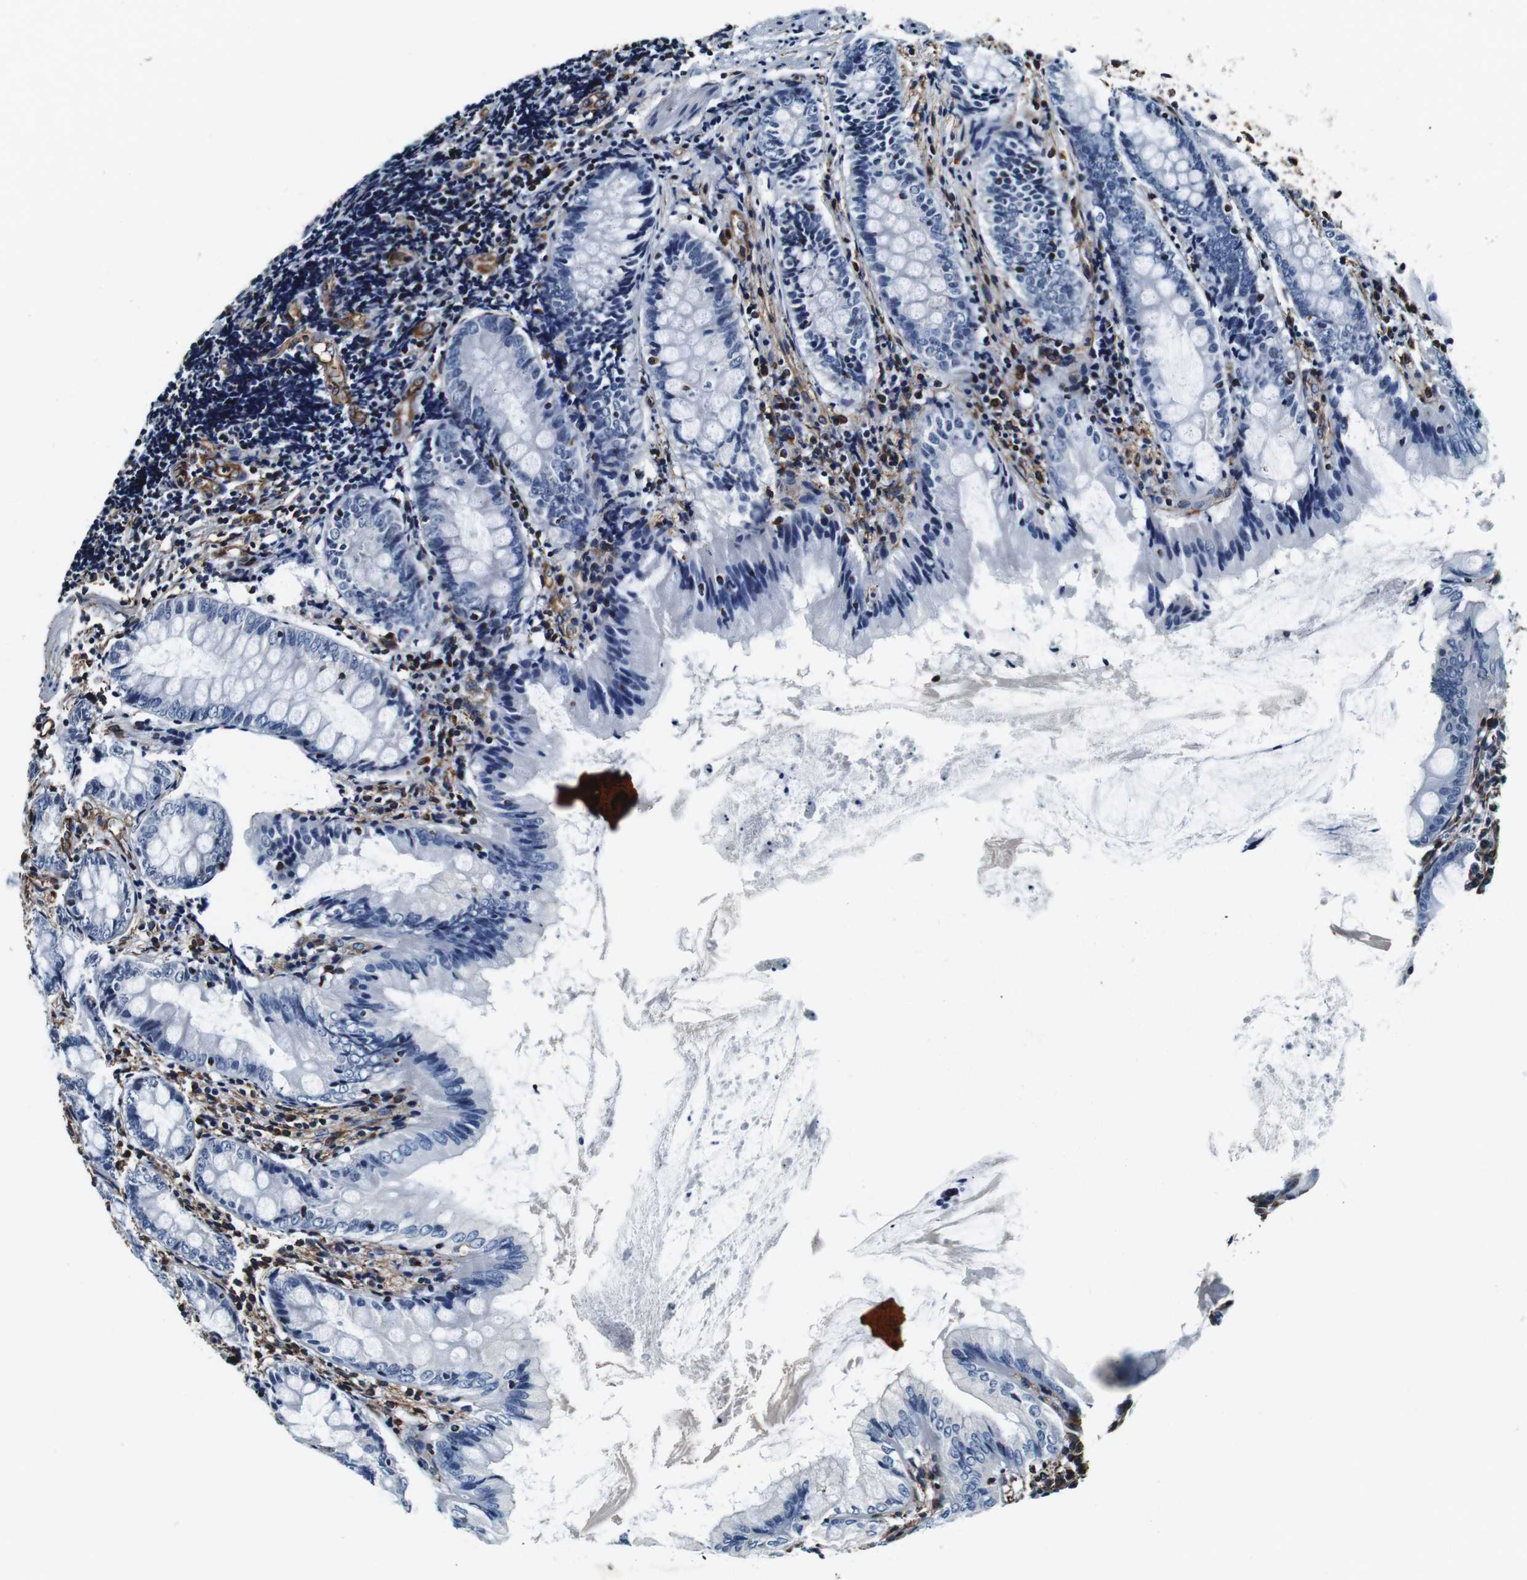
{"staining": {"intensity": "negative", "quantity": "none", "location": "none"}, "tissue": "appendix", "cell_type": "Glandular cells", "image_type": "normal", "snomed": [{"axis": "morphology", "description": "Normal tissue, NOS"}, {"axis": "topography", "description": "Appendix"}], "caption": "Protein analysis of benign appendix exhibits no significant staining in glandular cells. (DAB (3,3'-diaminobenzidine) immunohistochemistry (IHC), high magnification).", "gene": "GJE1", "patient": {"sex": "female", "age": 77}}